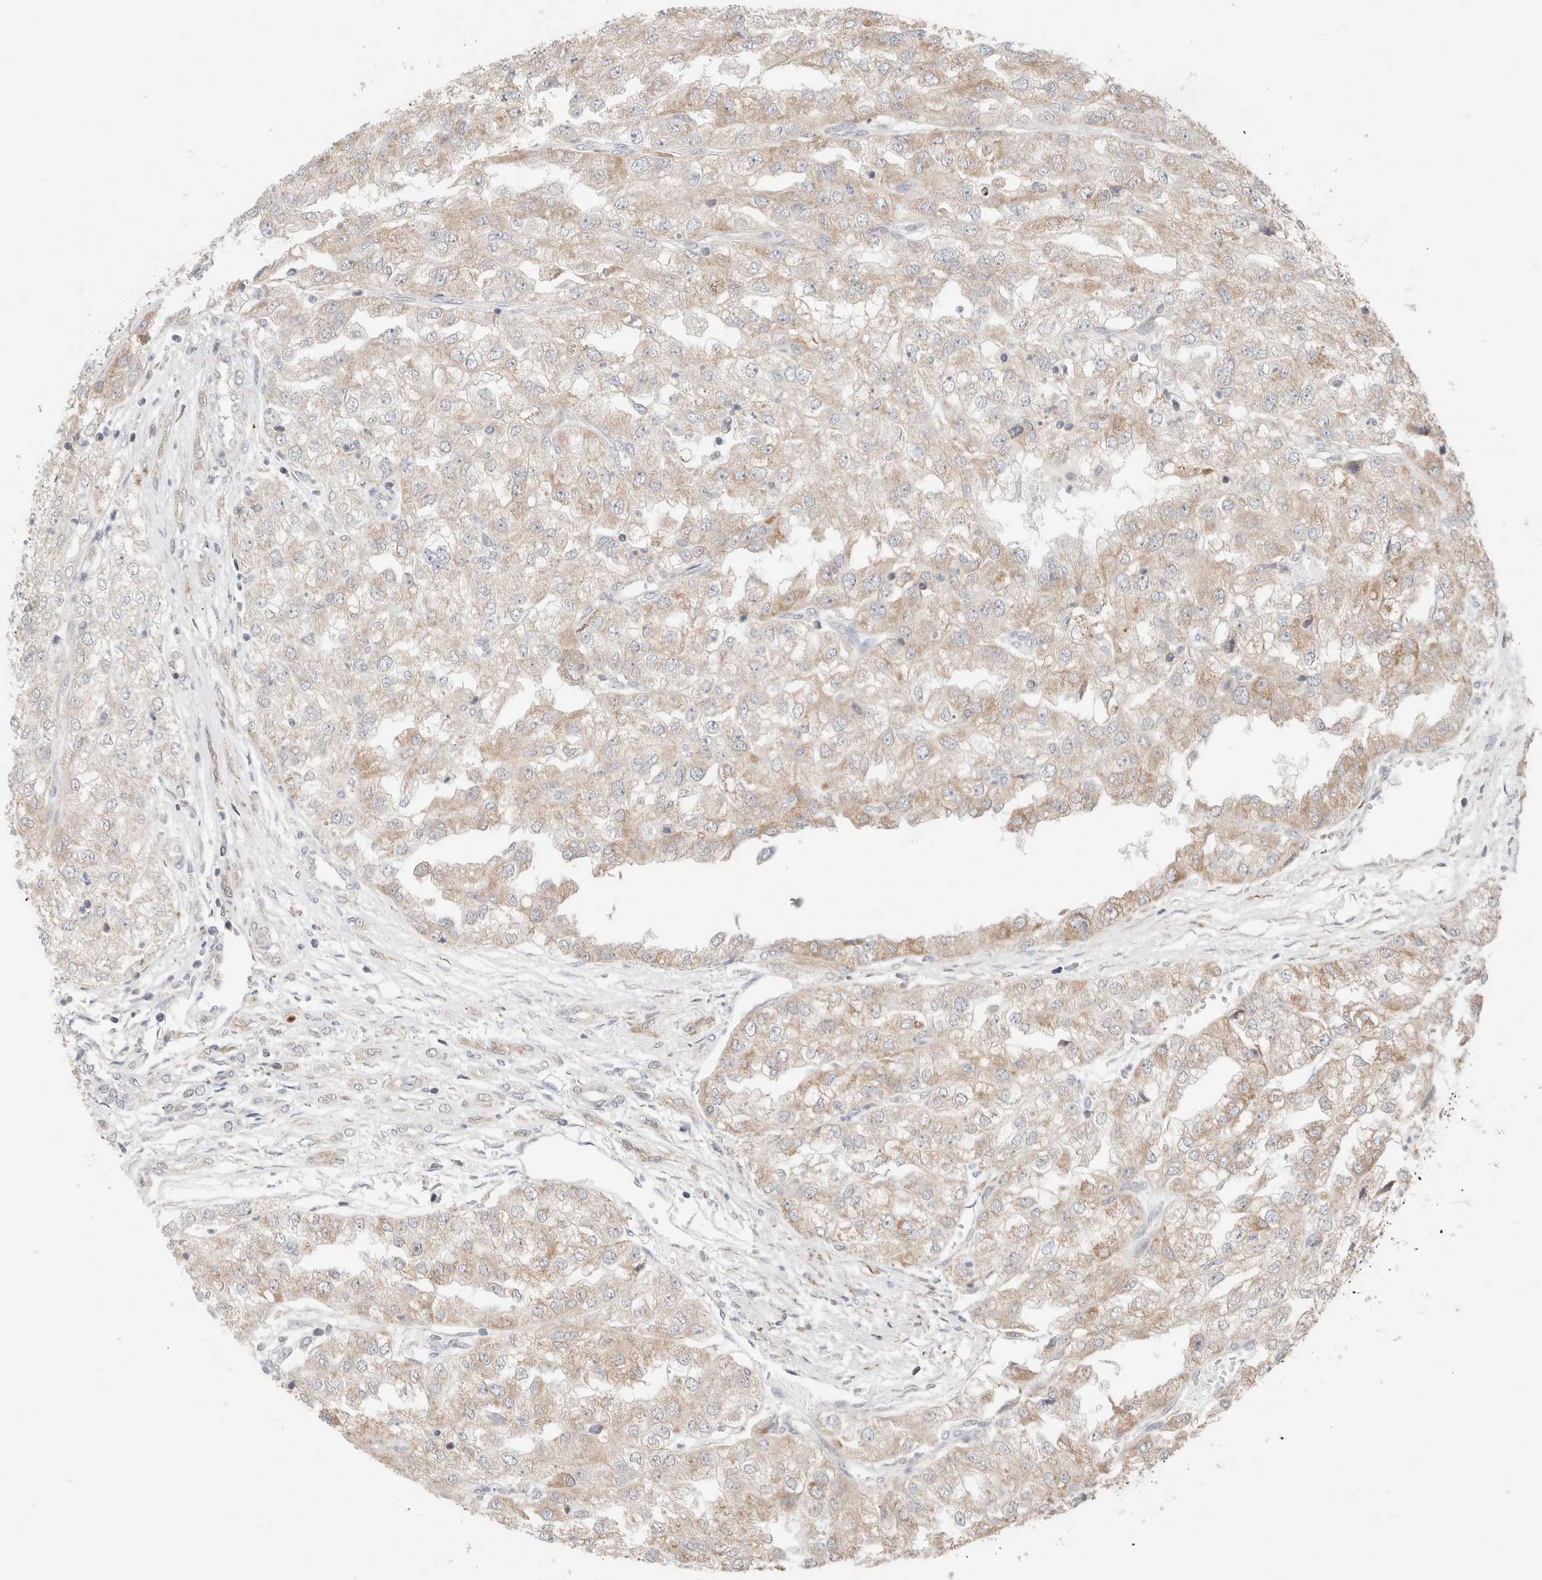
{"staining": {"intensity": "weak", "quantity": "25%-75%", "location": "cytoplasmic/membranous"}, "tissue": "renal cancer", "cell_type": "Tumor cells", "image_type": "cancer", "snomed": [{"axis": "morphology", "description": "Adenocarcinoma, NOS"}, {"axis": "topography", "description": "Kidney"}], "caption": "Renal adenocarcinoma stained with IHC reveals weak cytoplasmic/membranous expression in approximately 25%-75% of tumor cells.", "gene": "ERI3", "patient": {"sex": "female", "age": 54}}